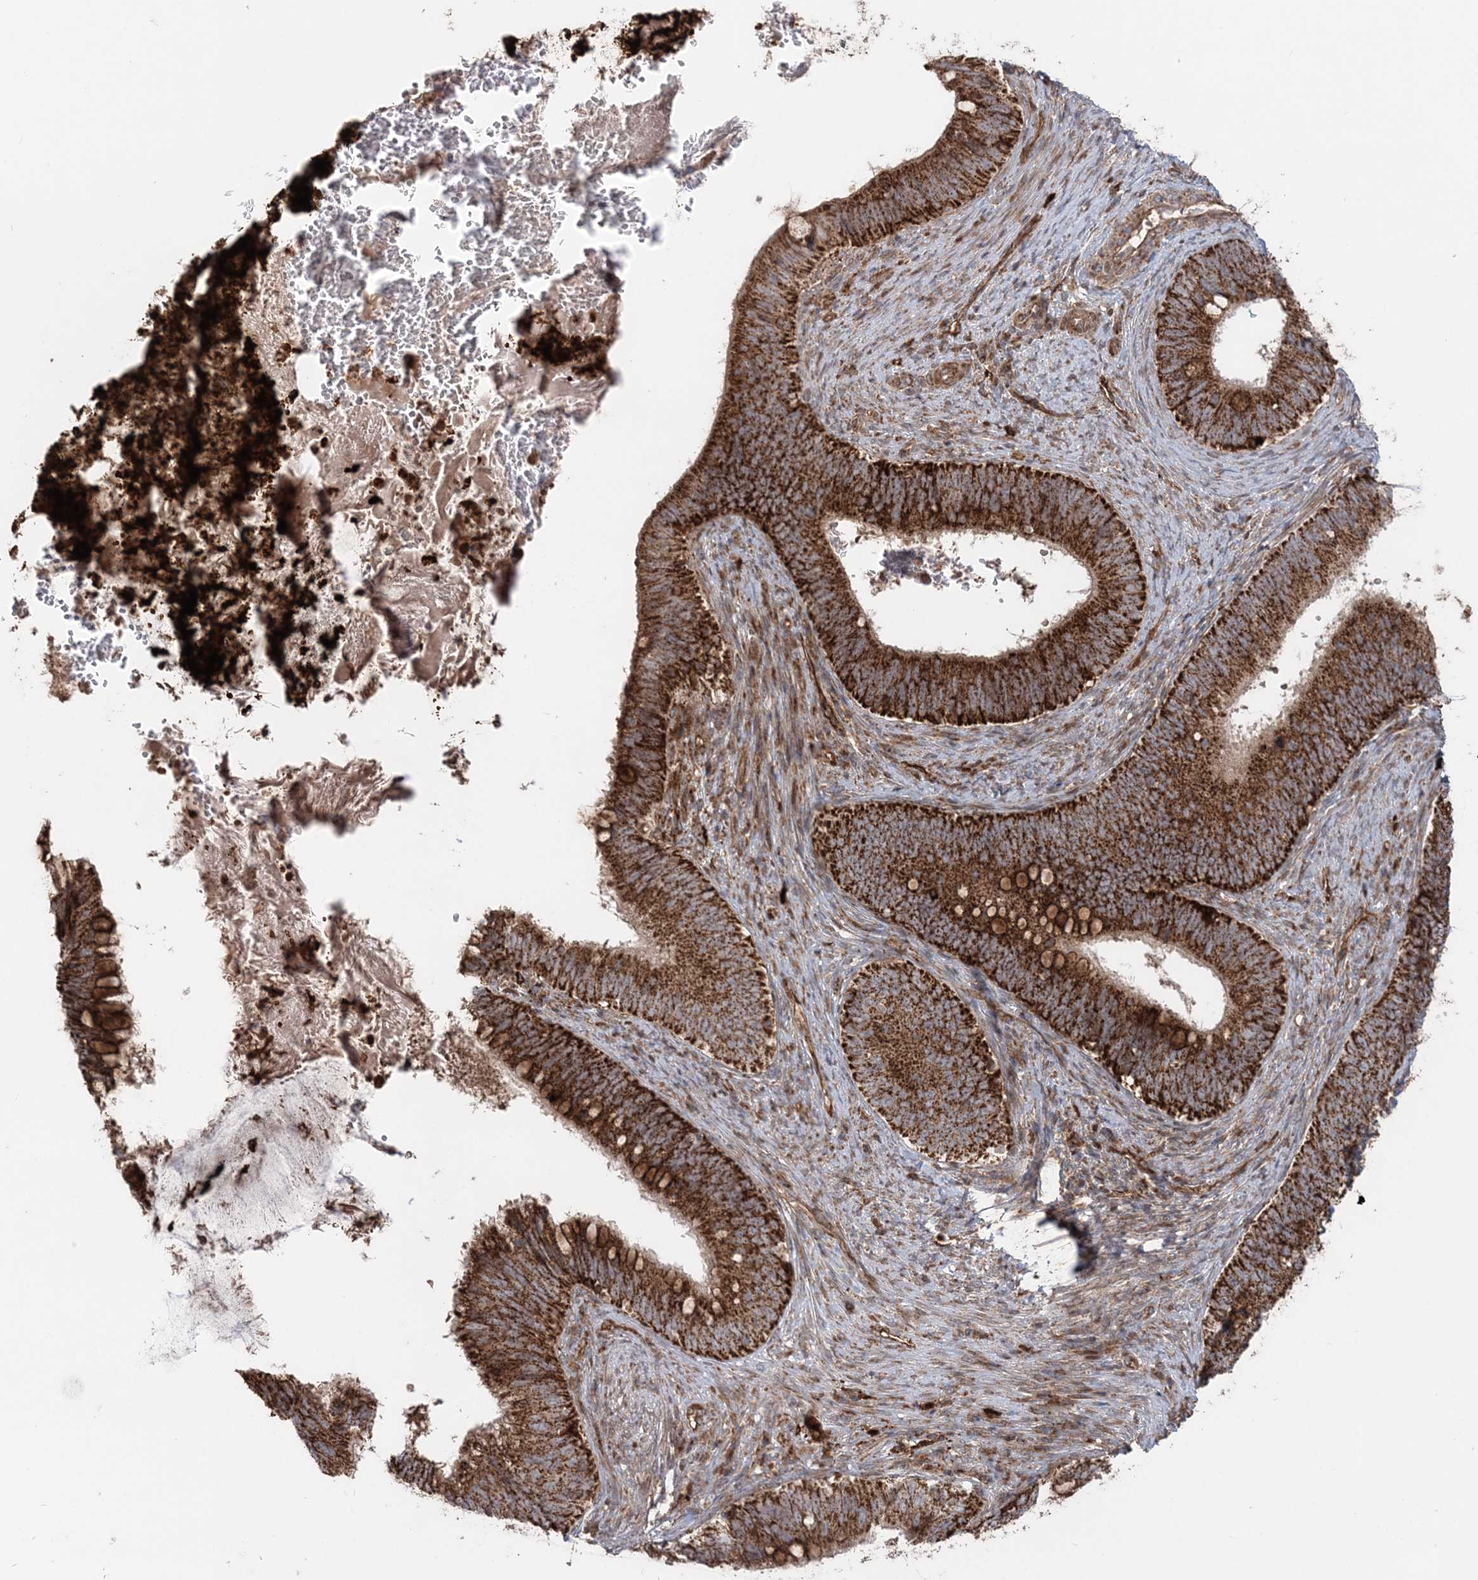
{"staining": {"intensity": "strong", "quantity": ">75%", "location": "cytoplasmic/membranous"}, "tissue": "cervical cancer", "cell_type": "Tumor cells", "image_type": "cancer", "snomed": [{"axis": "morphology", "description": "Adenocarcinoma, NOS"}, {"axis": "topography", "description": "Cervix"}], "caption": "Immunohistochemistry (IHC) of cervical cancer shows high levels of strong cytoplasmic/membranous expression in approximately >75% of tumor cells.", "gene": "LRPPRC", "patient": {"sex": "female", "age": 42}}